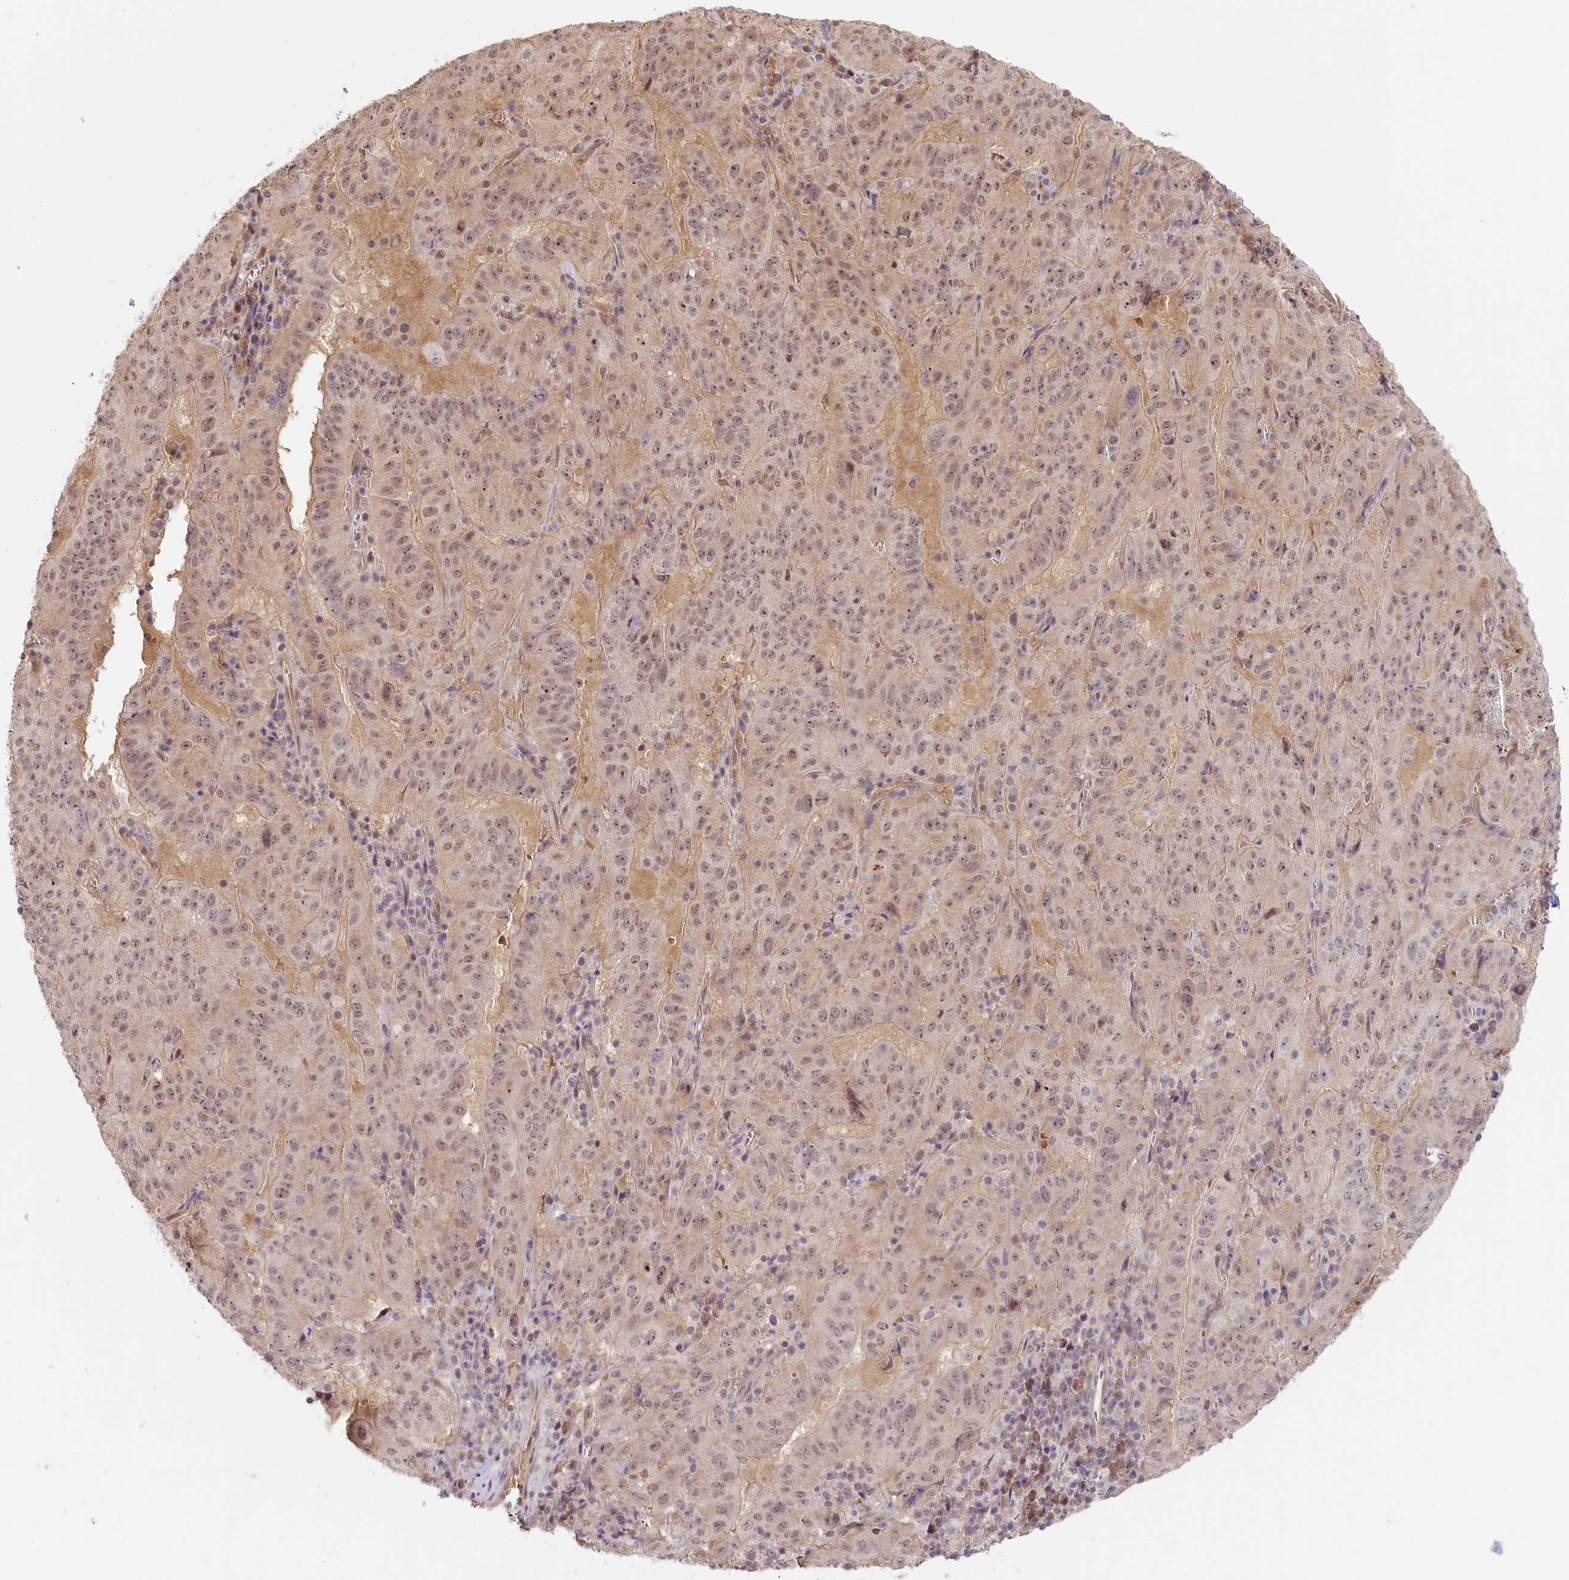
{"staining": {"intensity": "weak", "quantity": ">75%", "location": "nuclear"}, "tissue": "pancreatic cancer", "cell_type": "Tumor cells", "image_type": "cancer", "snomed": [{"axis": "morphology", "description": "Adenocarcinoma, NOS"}, {"axis": "topography", "description": "Pancreas"}], "caption": "A brown stain highlights weak nuclear staining of a protein in human pancreatic cancer tumor cells. (brown staining indicates protein expression, while blue staining denotes nuclei).", "gene": "C19orf44", "patient": {"sex": "male", "age": 63}}